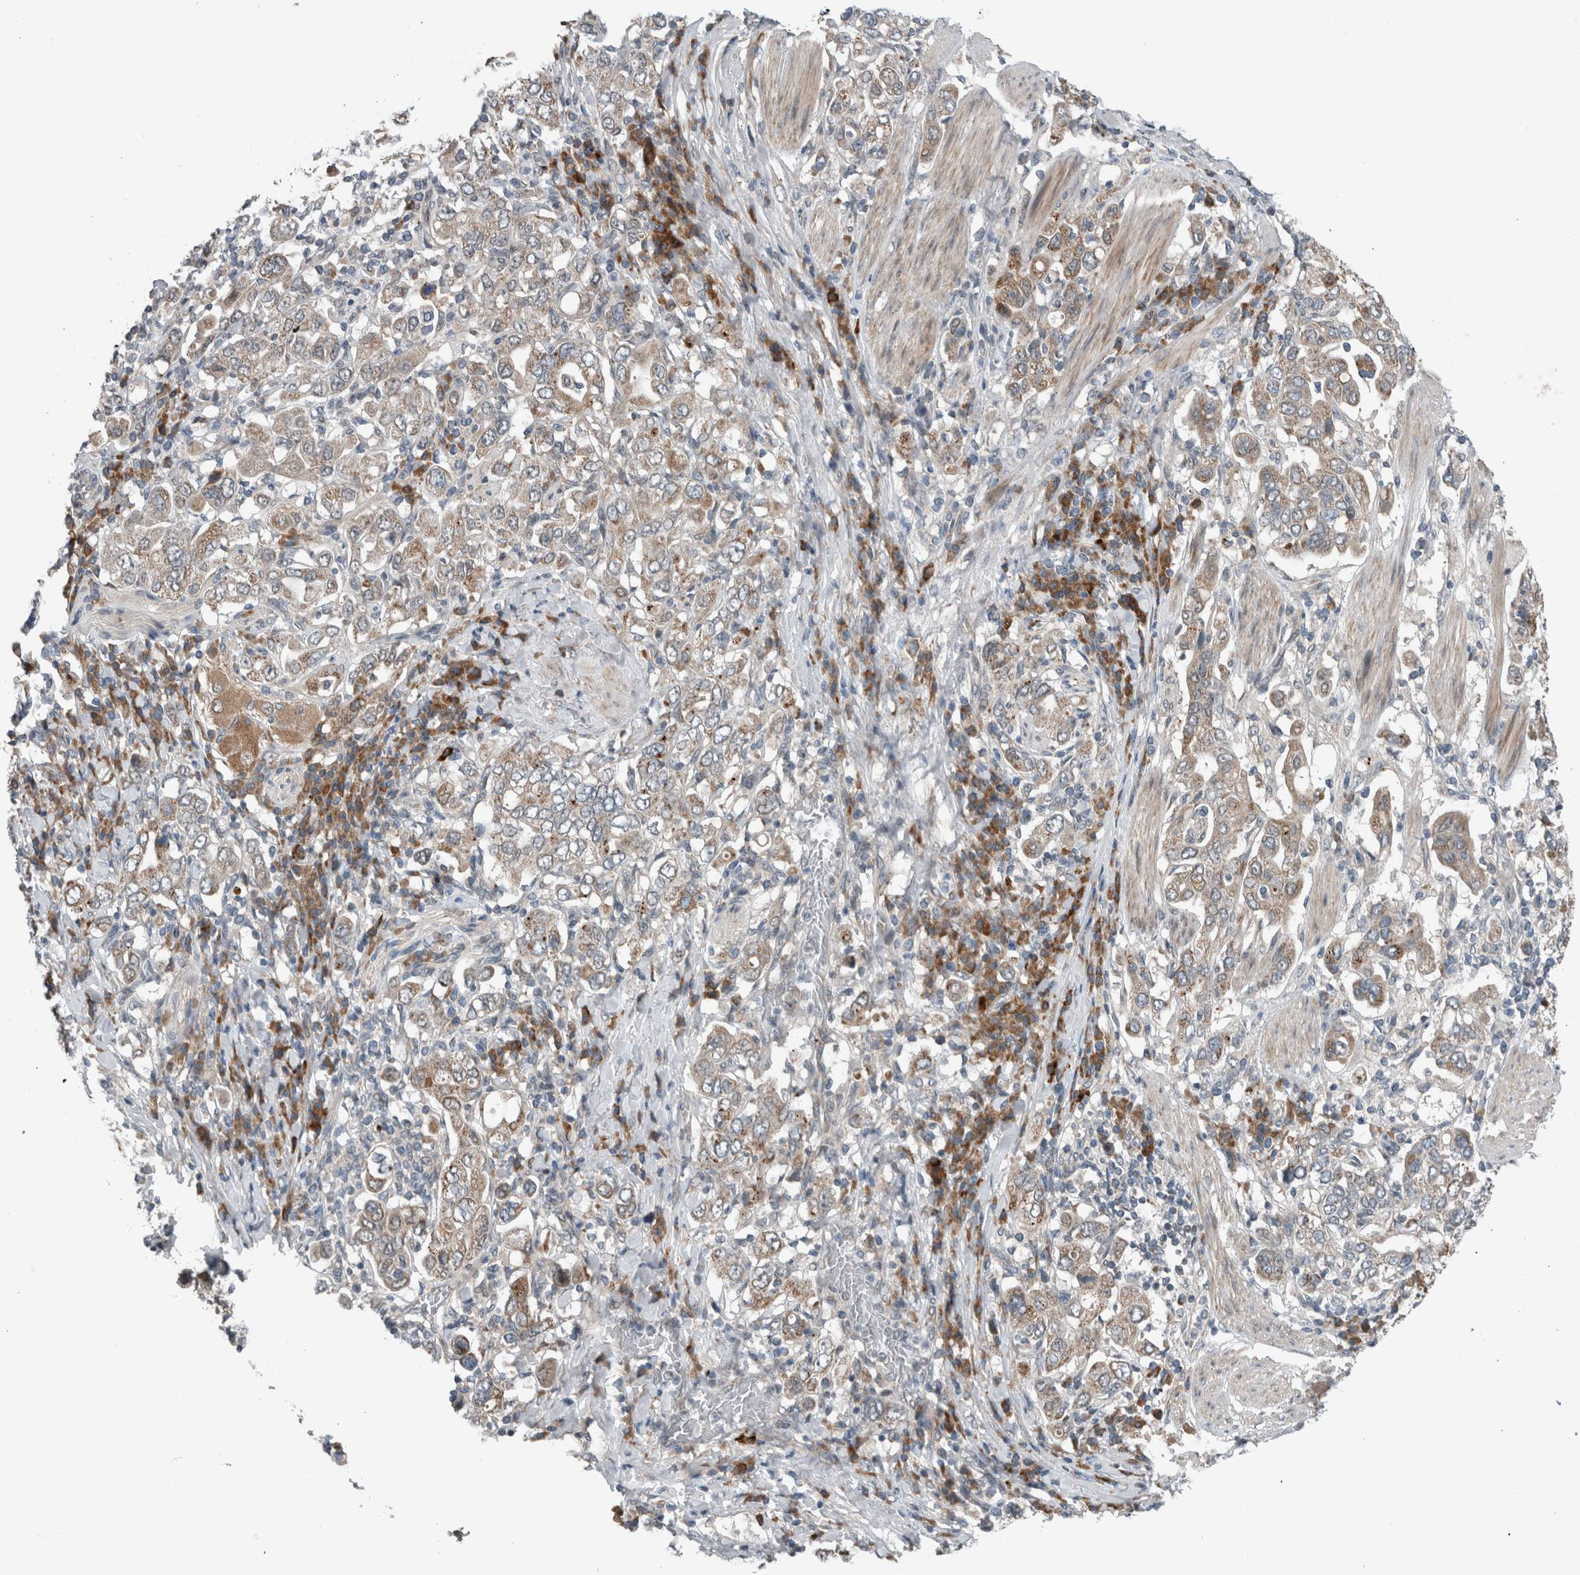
{"staining": {"intensity": "weak", "quantity": "25%-75%", "location": "cytoplasmic/membranous"}, "tissue": "stomach cancer", "cell_type": "Tumor cells", "image_type": "cancer", "snomed": [{"axis": "morphology", "description": "Adenocarcinoma, NOS"}, {"axis": "topography", "description": "Stomach, upper"}], "caption": "Stomach adenocarcinoma was stained to show a protein in brown. There is low levels of weak cytoplasmic/membranous positivity in approximately 25%-75% of tumor cells.", "gene": "GBA2", "patient": {"sex": "male", "age": 62}}